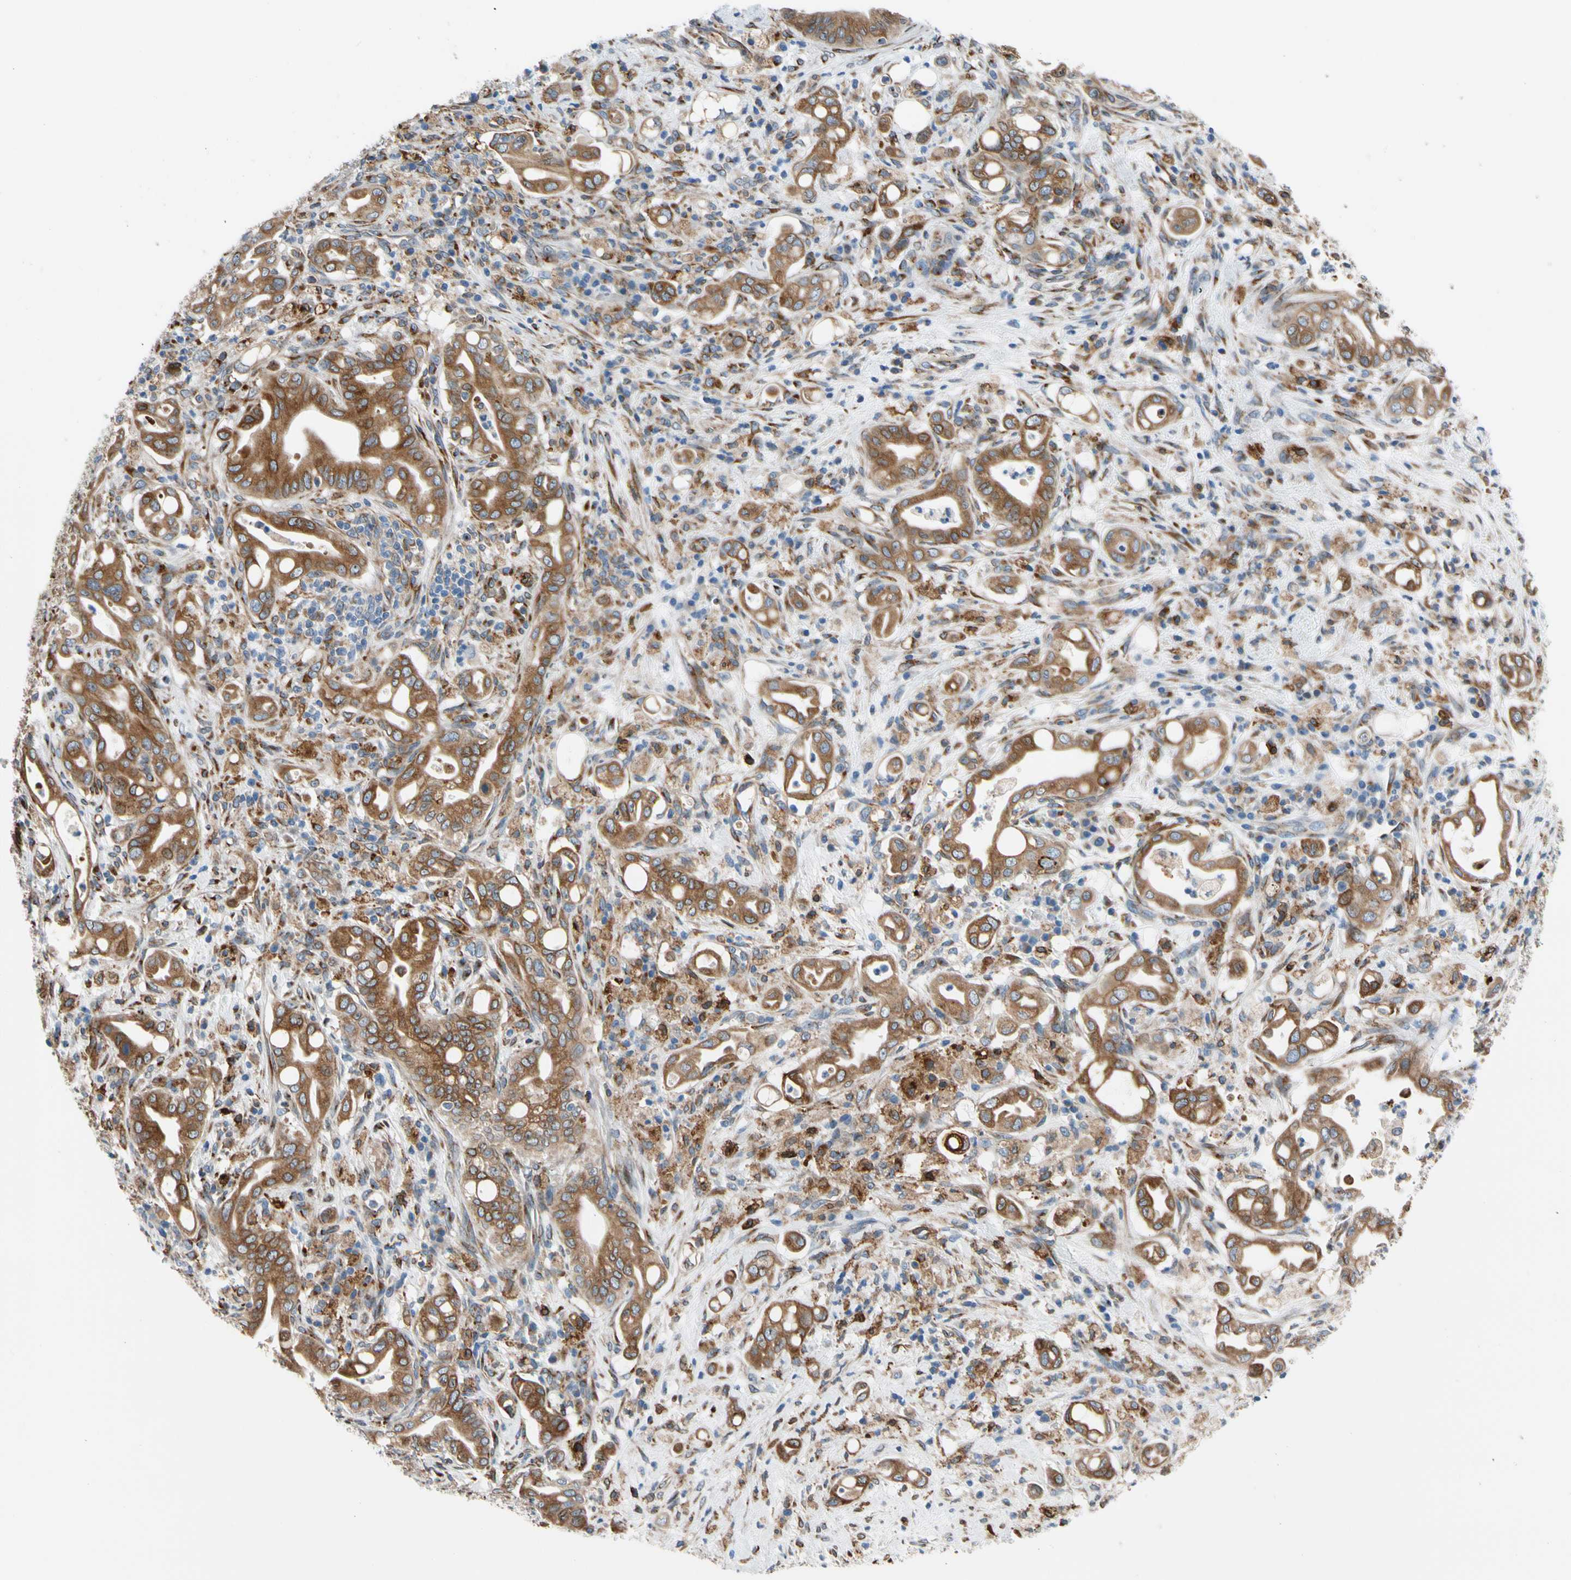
{"staining": {"intensity": "moderate", "quantity": ">75%", "location": "cytoplasmic/membranous"}, "tissue": "liver cancer", "cell_type": "Tumor cells", "image_type": "cancer", "snomed": [{"axis": "morphology", "description": "Cholangiocarcinoma"}, {"axis": "topography", "description": "Liver"}], "caption": "High-magnification brightfield microscopy of cholangiocarcinoma (liver) stained with DAB (brown) and counterstained with hematoxylin (blue). tumor cells exhibit moderate cytoplasmic/membranous positivity is identified in approximately>75% of cells. (brown staining indicates protein expression, while blue staining denotes nuclei).", "gene": "NUCB1", "patient": {"sex": "female", "age": 68}}